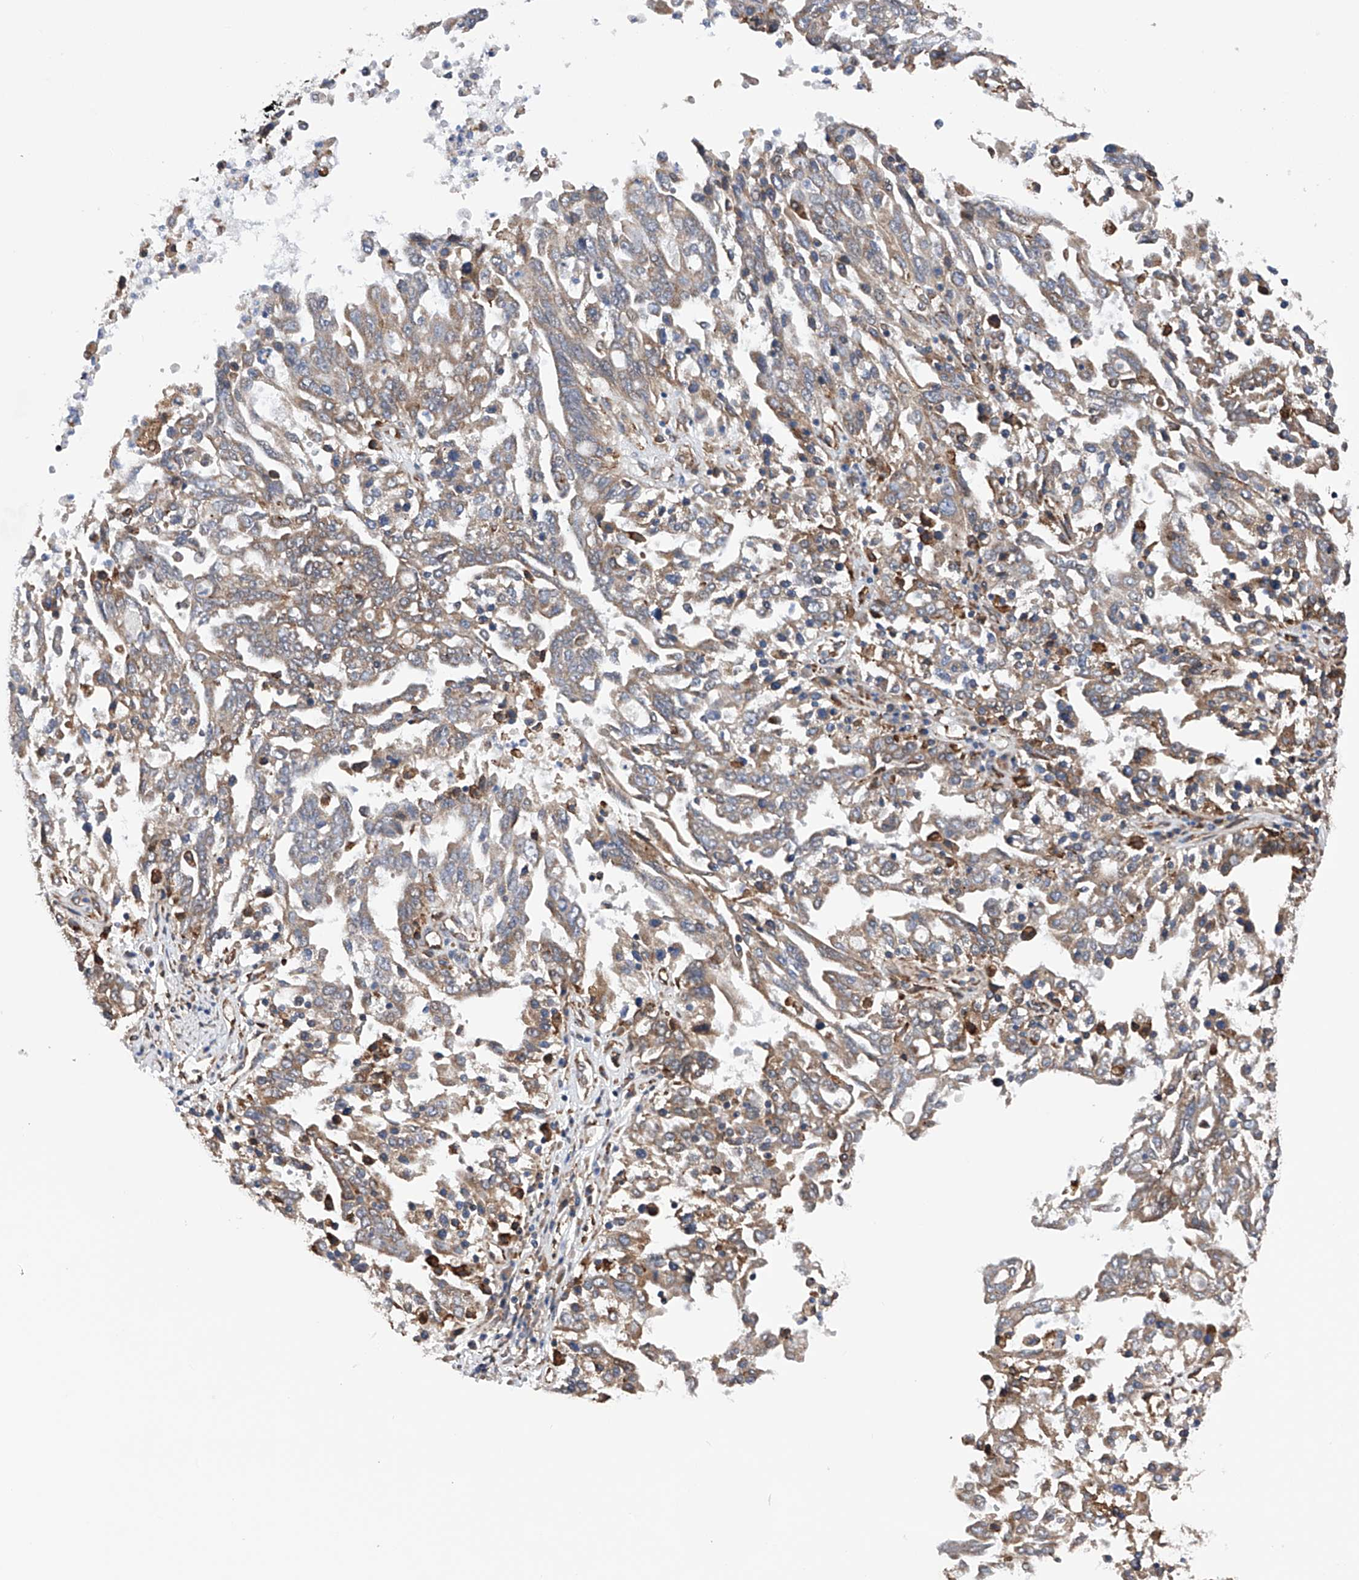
{"staining": {"intensity": "weak", "quantity": ">75%", "location": "cytoplasmic/membranous"}, "tissue": "ovarian cancer", "cell_type": "Tumor cells", "image_type": "cancer", "snomed": [{"axis": "morphology", "description": "Carcinoma, endometroid"}, {"axis": "topography", "description": "Ovary"}], "caption": "Protein staining of ovarian cancer (endometroid carcinoma) tissue reveals weak cytoplasmic/membranous positivity in approximately >75% of tumor cells.", "gene": "DNAH8", "patient": {"sex": "female", "age": 62}}